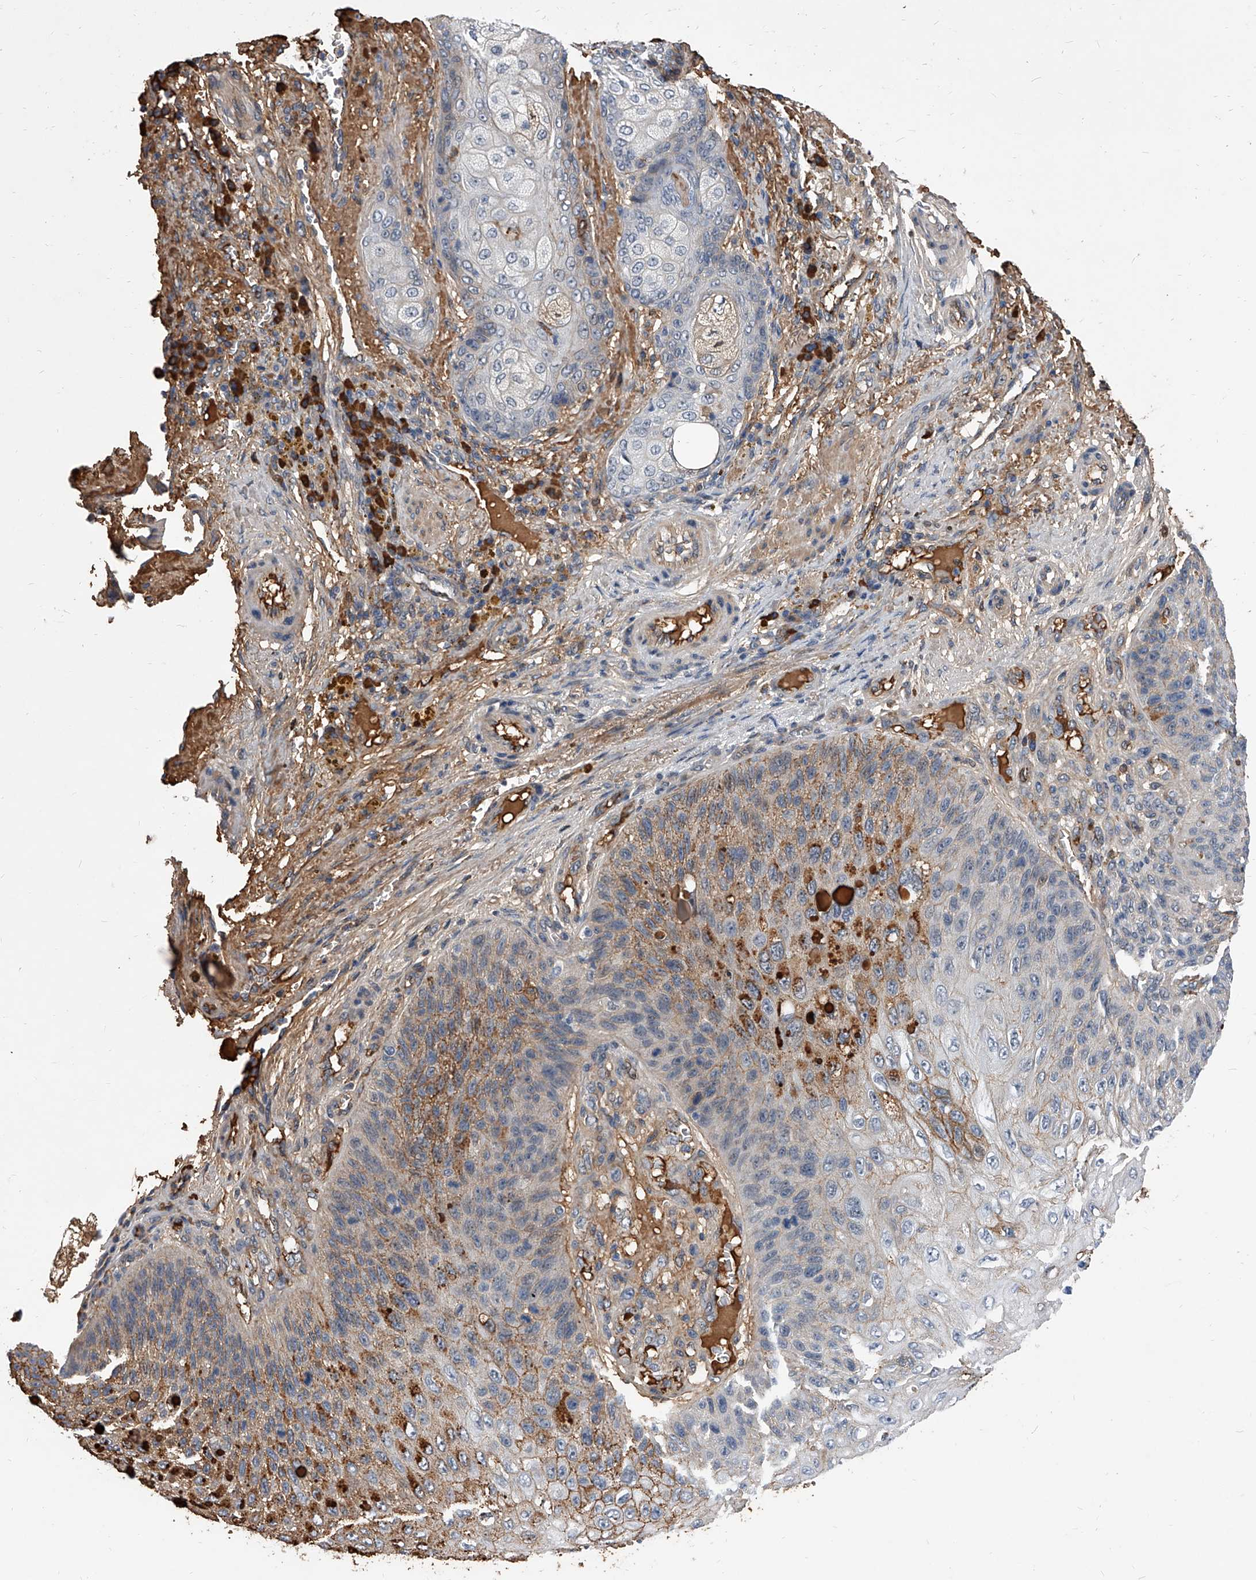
{"staining": {"intensity": "moderate", "quantity": "<25%", "location": "cytoplasmic/membranous"}, "tissue": "skin cancer", "cell_type": "Tumor cells", "image_type": "cancer", "snomed": [{"axis": "morphology", "description": "Squamous cell carcinoma, NOS"}, {"axis": "topography", "description": "Skin"}], "caption": "Protein positivity by immunohistochemistry reveals moderate cytoplasmic/membranous staining in approximately <25% of tumor cells in squamous cell carcinoma (skin).", "gene": "ZNF25", "patient": {"sex": "female", "age": 88}}